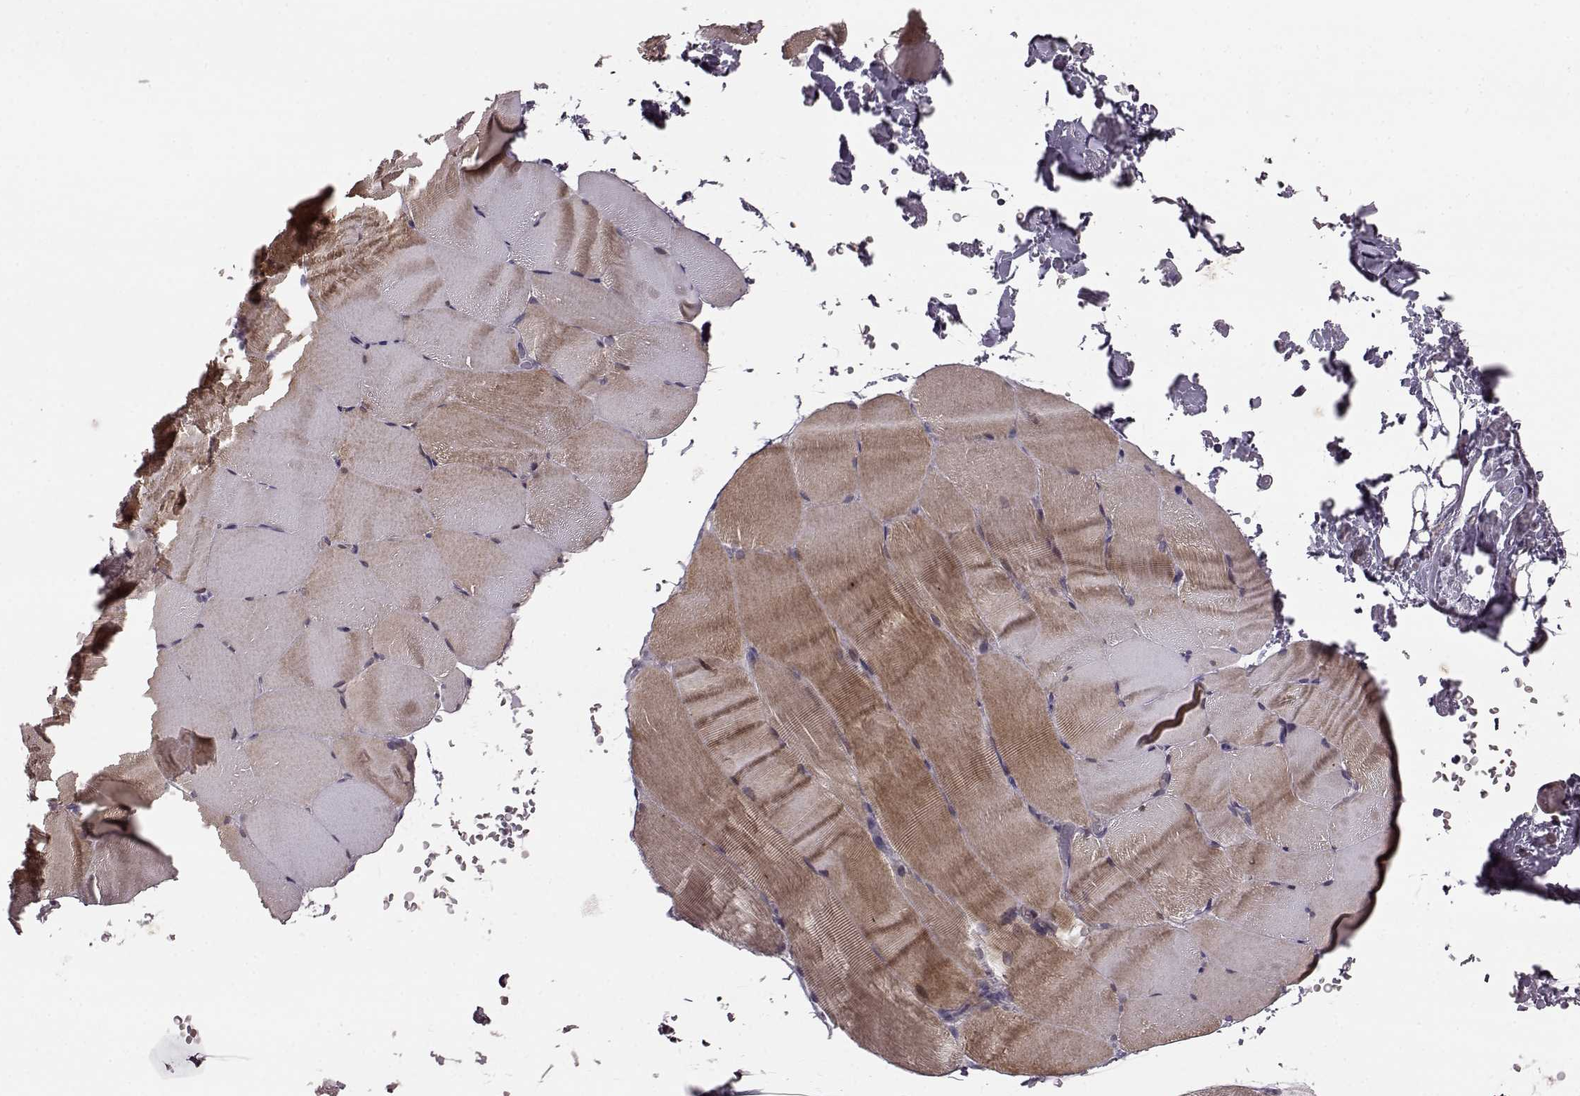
{"staining": {"intensity": "strong", "quantity": "25%-75%", "location": "cytoplasmic/membranous"}, "tissue": "skeletal muscle", "cell_type": "Myocytes", "image_type": "normal", "snomed": [{"axis": "morphology", "description": "Normal tissue, NOS"}, {"axis": "topography", "description": "Skeletal muscle"}], "caption": "Protein staining displays strong cytoplasmic/membranous expression in approximately 25%-75% of myocytes in normal skeletal muscle.", "gene": "SLC52A3", "patient": {"sex": "female", "age": 37}}